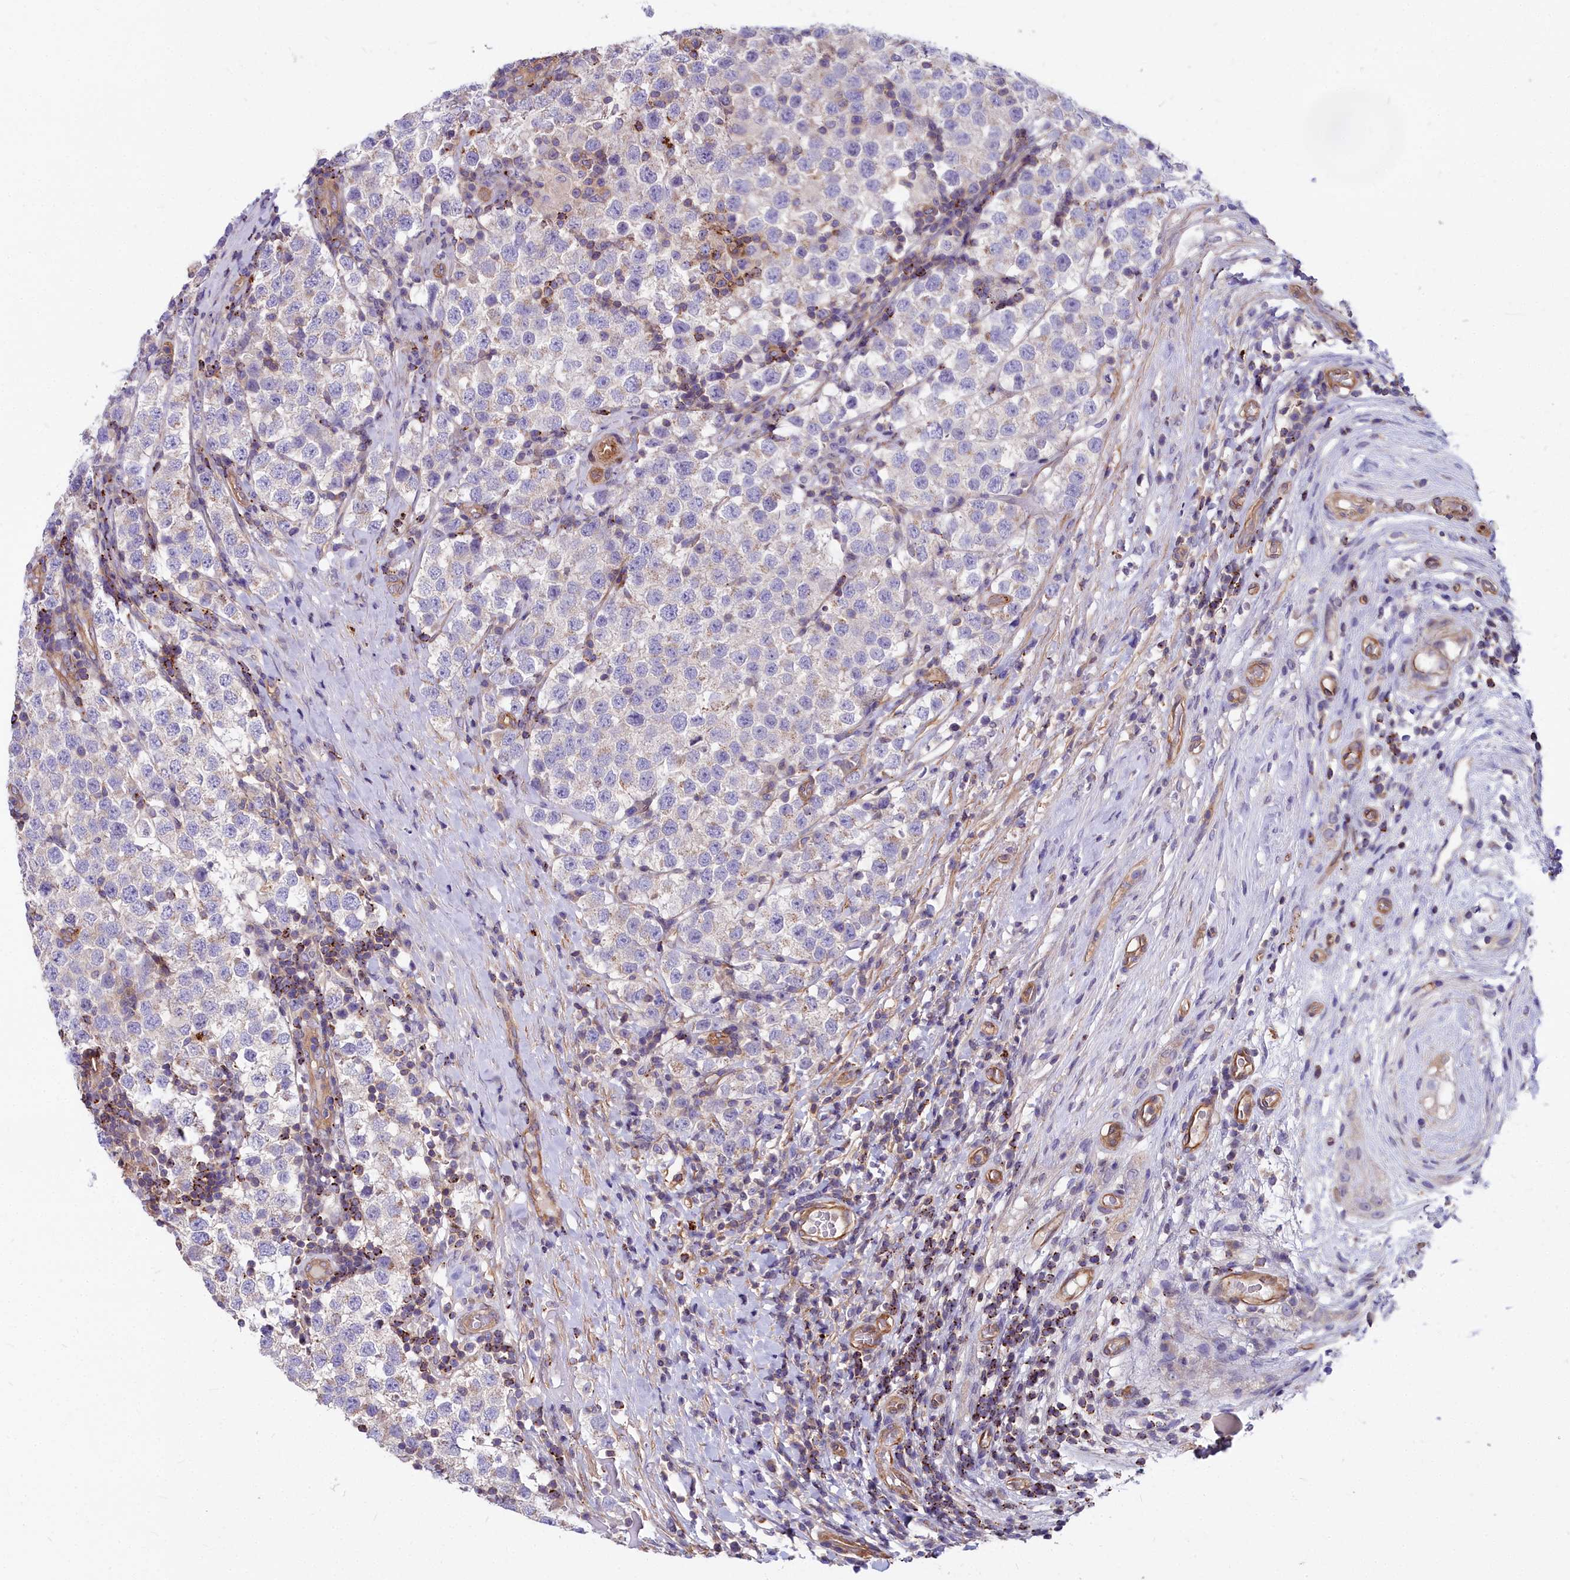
{"staining": {"intensity": "negative", "quantity": "none", "location": "none"}, "tissue": "testis cancer", "cell_type": "Tumor cells", "image_type": "cancer", "snomed": [{"axis": "morphology", "description": "Seminoma, NOS"}, {"axis": "topography", "description": "Testis"}], "caption": "Immunohistochemistry (IHC) photomicrograph of neoplastic tissue: human testis cancer (seminoma) stained with DAB displays no significant protein staining in tumor cells. The staining is performed using DAB (3,3'-diaminobenzidine) brown chromogen with nuclei counter-stained in using hematoxylin.", "gene": "HLA-DOA", "patient": {"sex": "male", "age": 34}}